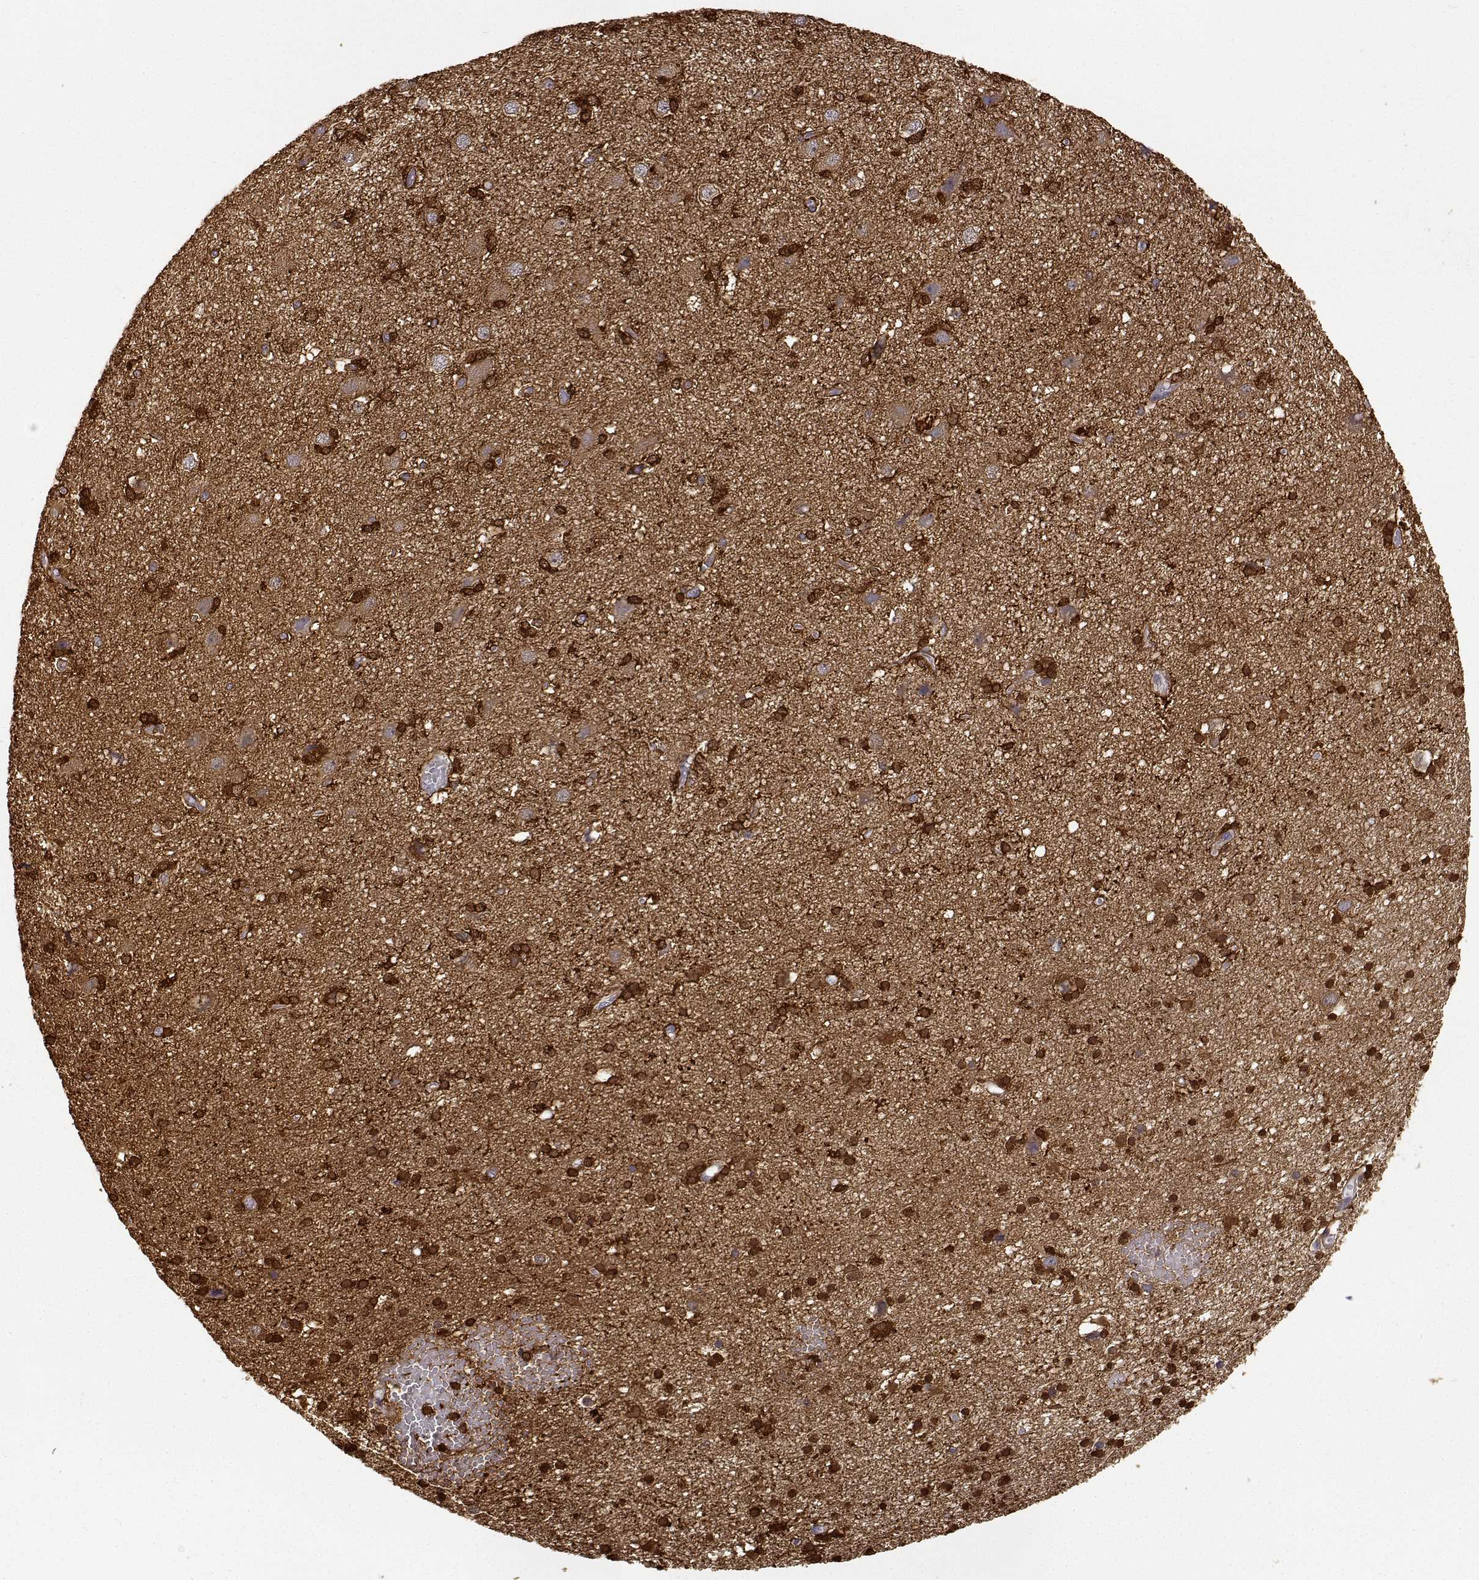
{"staining": {"intensity": "negative", "quantity": "none", "location": "none"}, "tissue": "cerebral cortex", "cell_type": "Endothelial cells", "image_type": "normal", "snomed": [{"axis": "morphology", "description": "Normal tissue, NOS"}, {"axis": "morphology", "description": "Glioma, malignant, High grade"}, {"axis": "topography", "description": "Cerebral cortex"}], "caption": "DAB immunohistochemical staining of unremarkable human cerebral cortex reveals no significant expression in endothelial cells.", "gene": "PHGDH", "patient": {"sex": "male", "age": 71}}